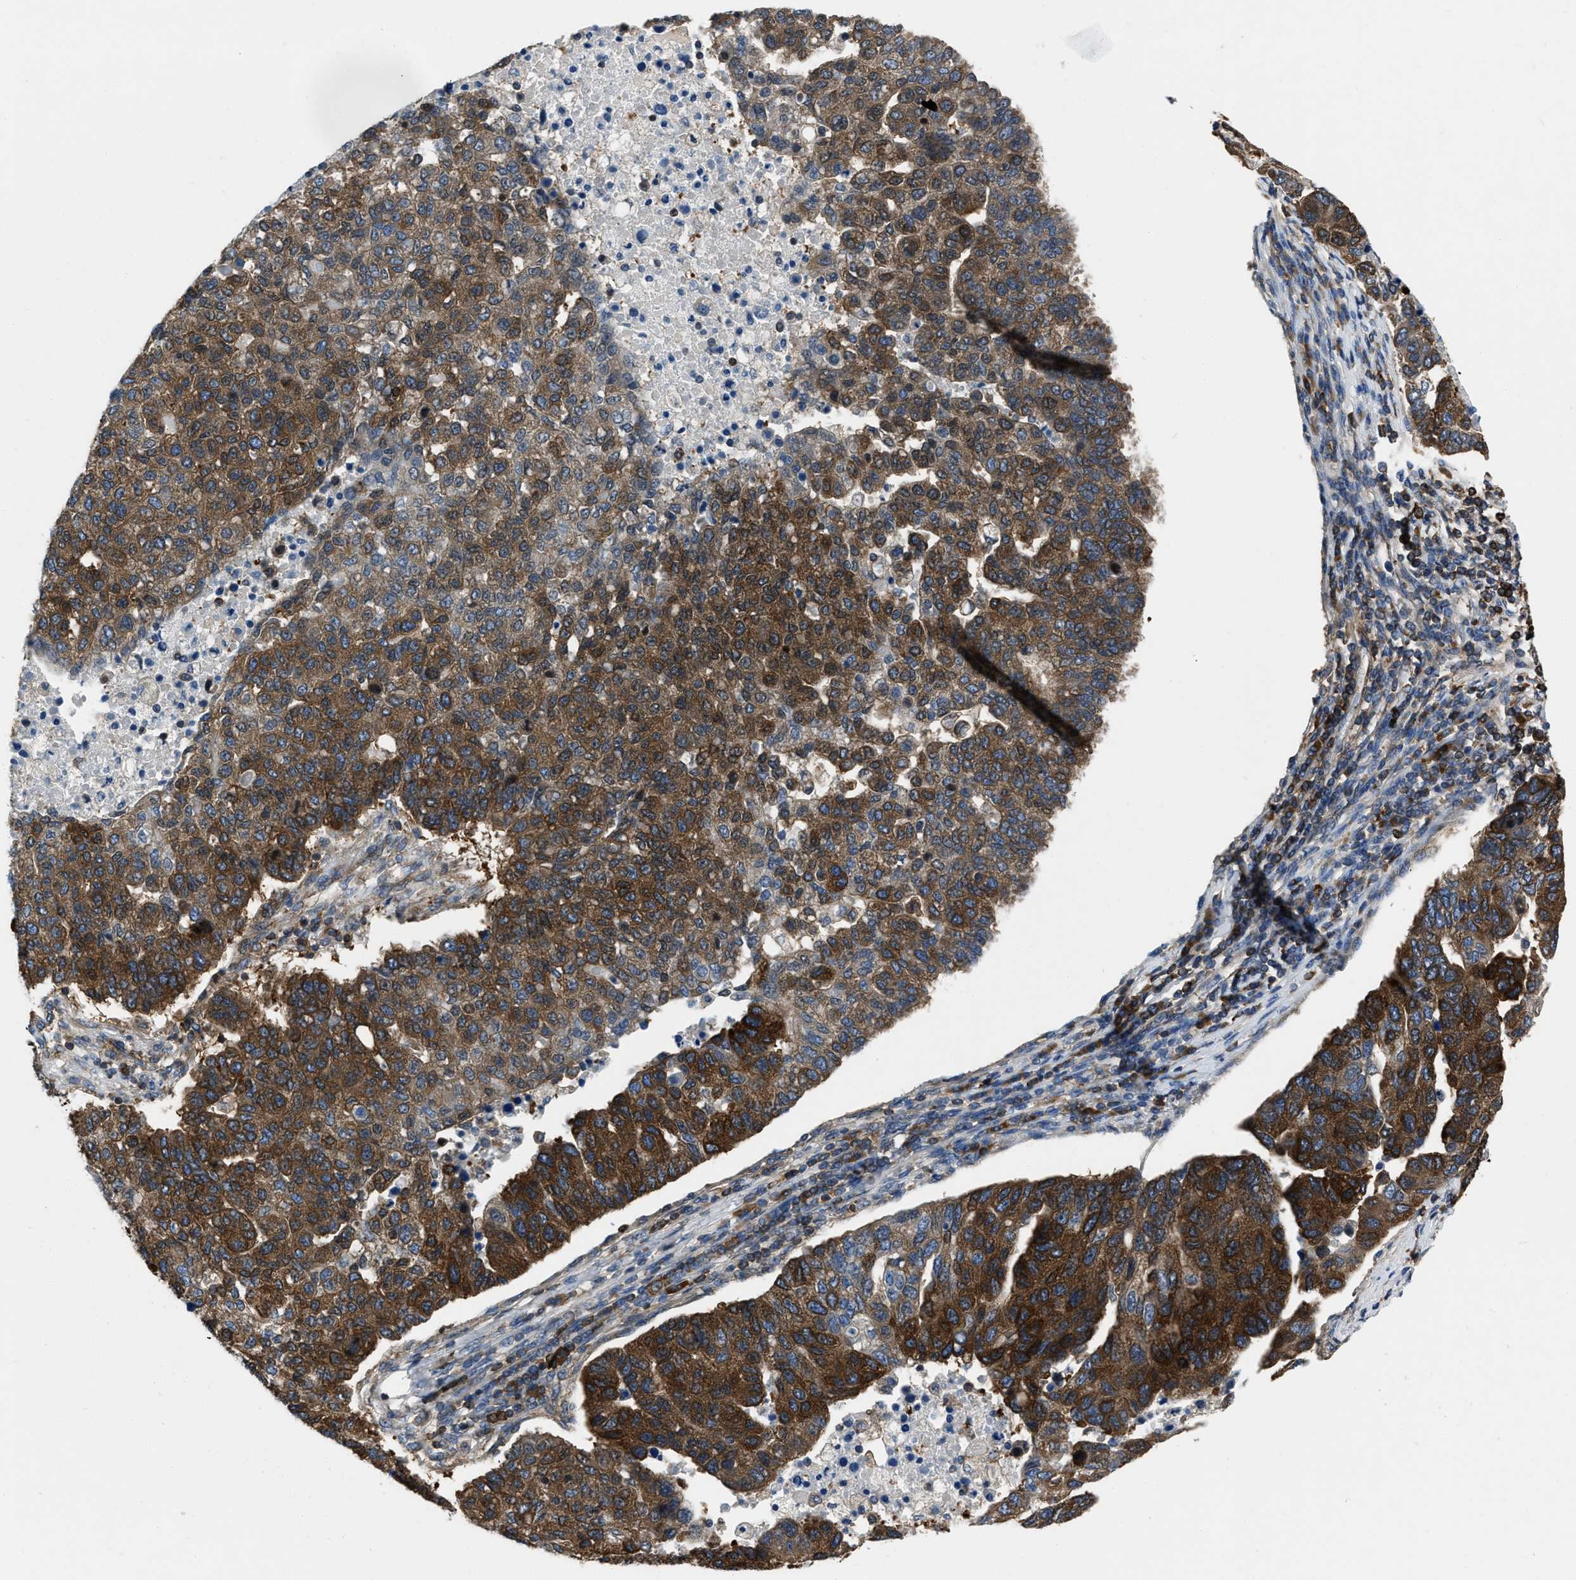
{"staining": {"intensity": "strong", "quantity": ">75%", "location": "cytoplasmic/membranous"}, "tissue": "pancreatic cancer", "cell_type": "Tumor cells", "image_type": "cancer", "snomed": [{"axis": "morphology", "description": "Adenocarcinoma, NOS"}, {"axis": "topography", "description": "Pancreas"}], "caption": "Immunohistochemical staining of human pancreatic cancer (adenocarcinoma) displays high levels of strong cytoplasmic/membranous expression in approximately >75% of tumor cells.", "gene": "YARS1", "patient": {"sex": "female", "age": 61}}